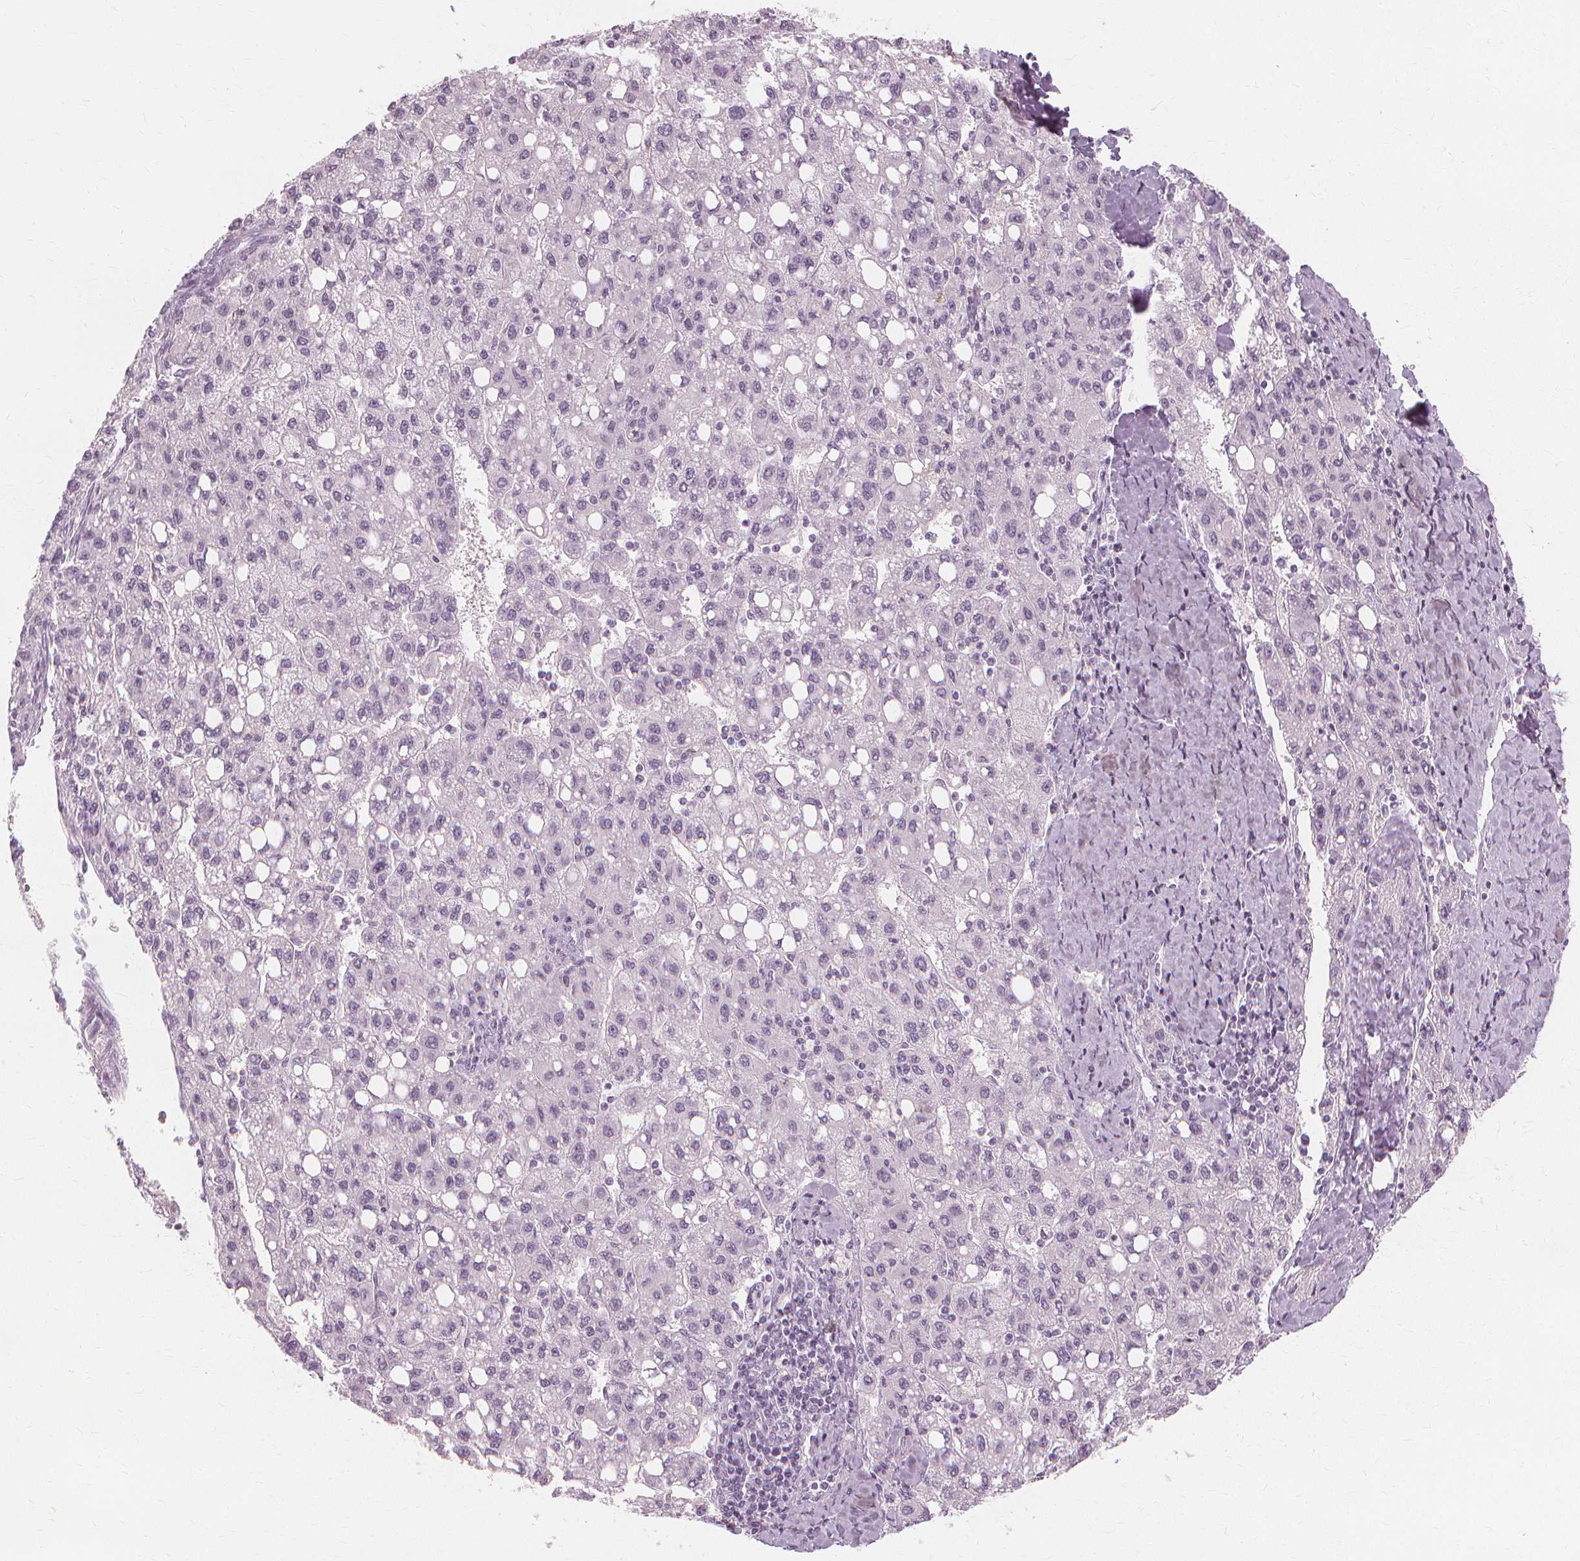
{"staining": {"intensity": "negative", "quantity": "none", "location": "none"}, "tissue": "liver cancer", "cell_type": "Tumor cells", "image_type": "cancer", "snomed": [{"axis": "morphology", "description": "Carcinoma, Hepatocellular, NOS"}, {"axis": "topography", "description": "Liver"}], "caption": "Immunohistochemical staining of human liver cancer displays no significant positivity in tumor cells.", "gene": "MUC12", "patient": {"sex": "female", "age": 82}}